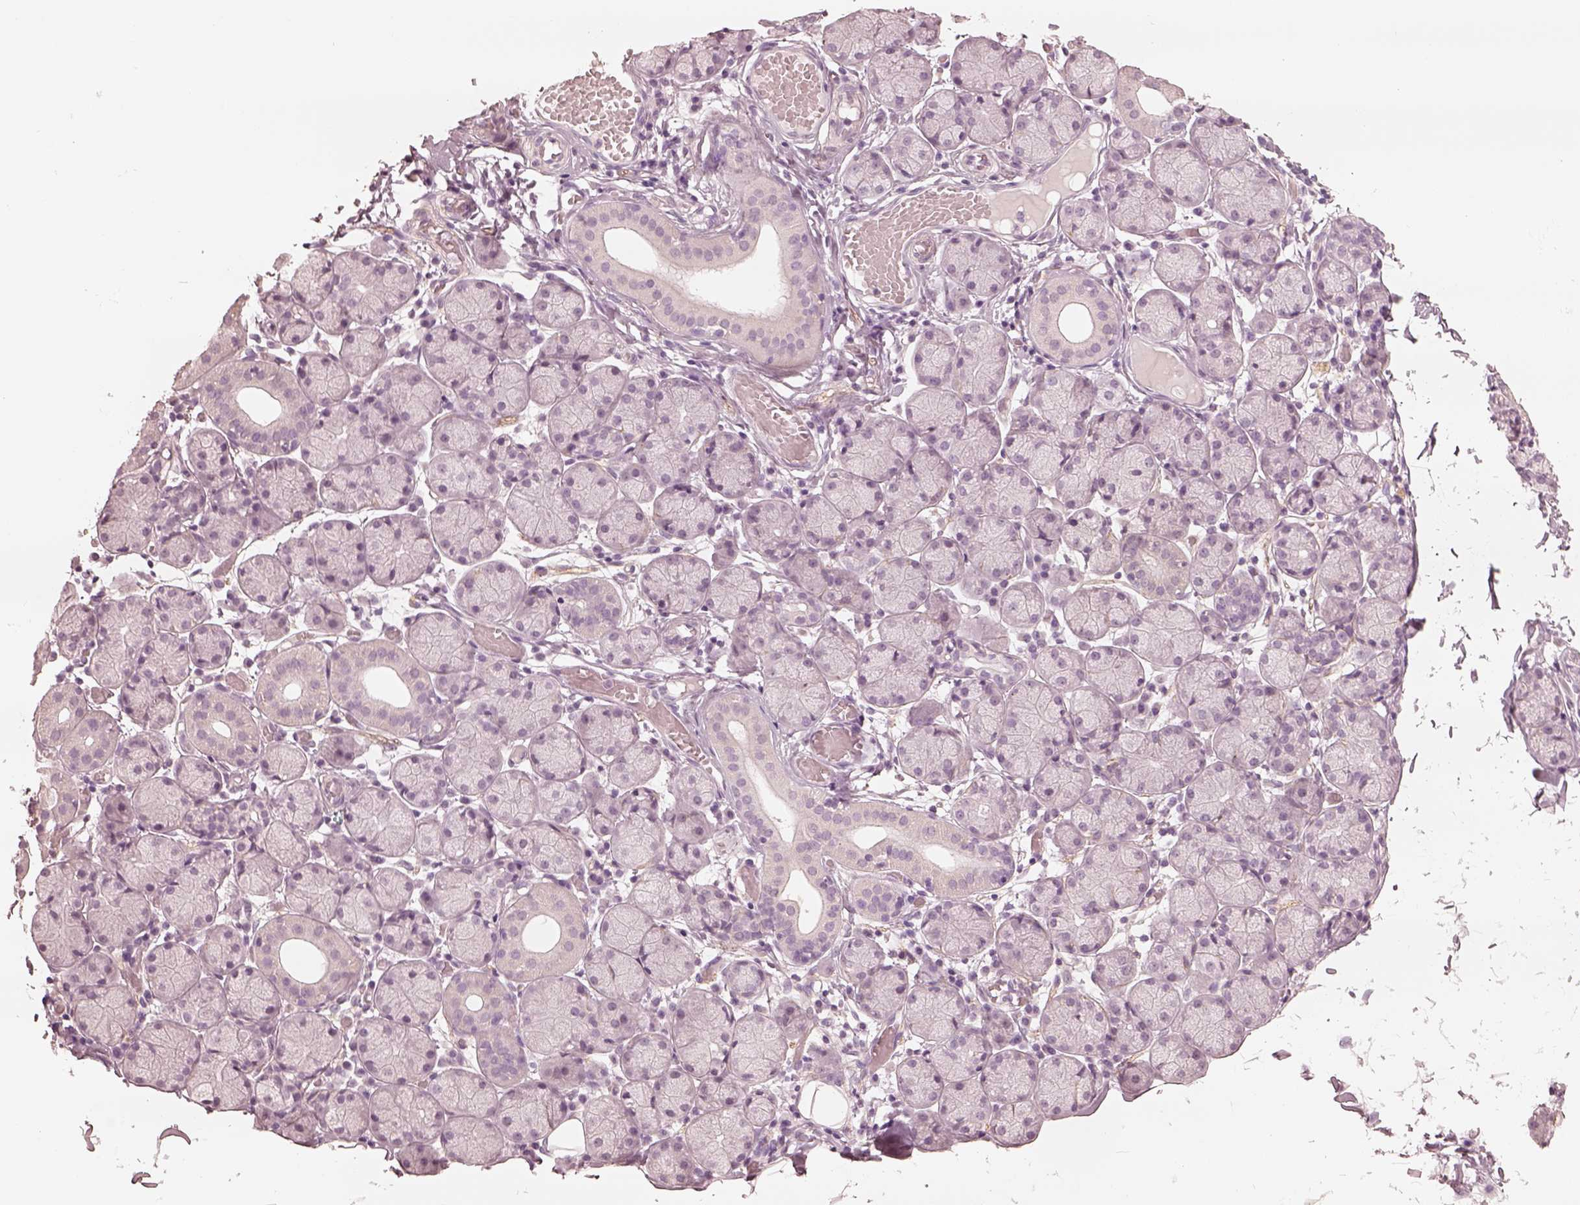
{"staining": {"intensity": "negative", "quantity": "none", "location": "none"}, "tissue": "salivary gland", "cell_type": "Glandular cells", "image_type": "normal", "snomed": [{"axis": "morphology", "description": "Normal tissue, NOS"}, {"axis": "topography", "description": "Salivary gland"}], "caption": "Unremarkable salivary gland was stained to show a protein in brown. There is no significant expression in glandular cells. (Stains: DAB (3,3'-diaminobenzidine) immunohistochemistry with hematoxylin counter stain, Microscopy: brightfield microscopy at high magnification).", "gene": "DNAAF9", "patient": {"sex": "female", "age": 24}}